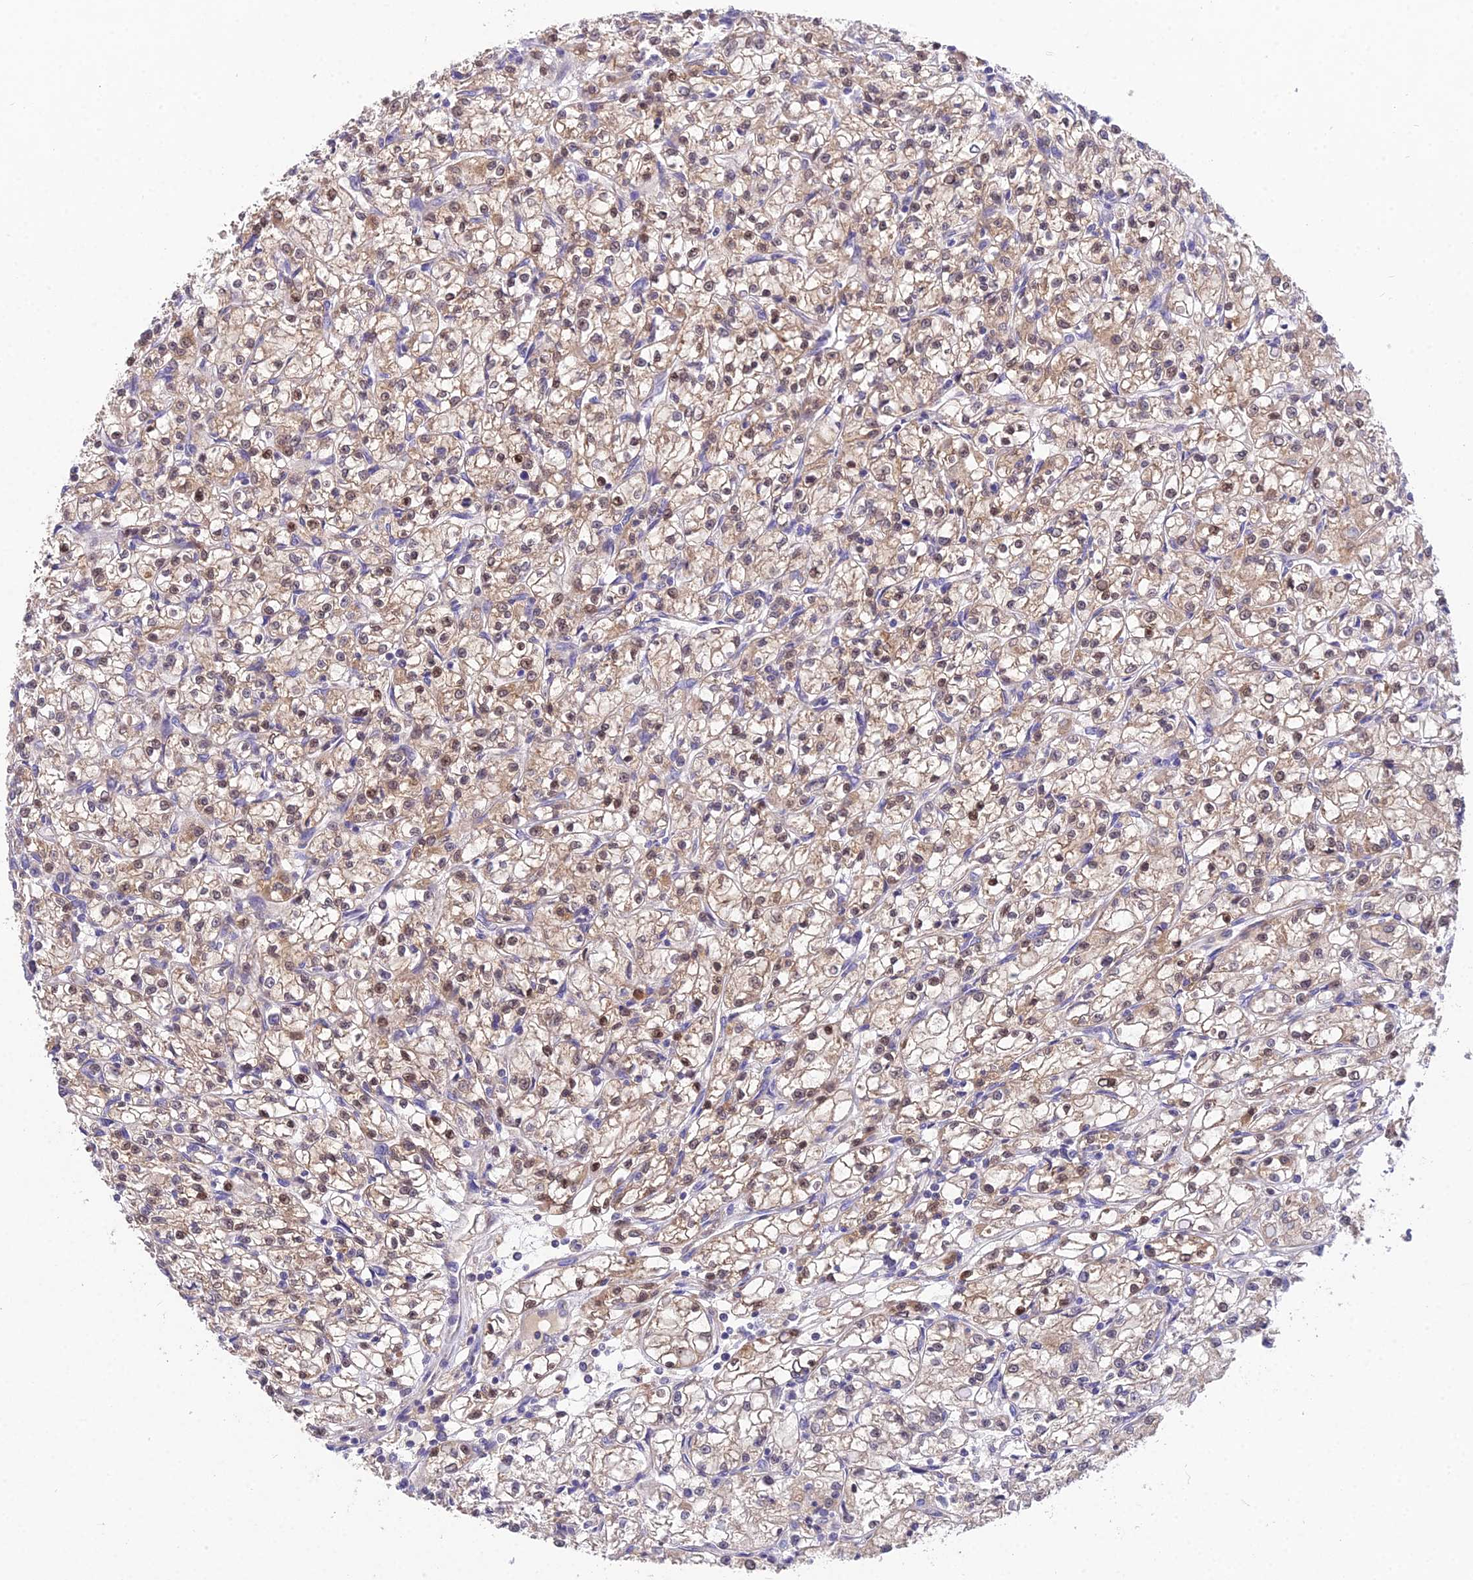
{"staining": {"intensity": "moderate", "quantity": ">75%", "location": "cytoplasmic/membranous,nuclear"}, "tissue": "renal cancer", "cell_type": "Tumor cells", "image_type": "cancer", "snomed": [{"axis": "morphology", "description": "Adenocarcinoma, NOS"}, {"axis": "topography", "description": "Kidney"}], "caption": "Tumor cells display medium levels of moderate cytoplasmic/membranous and nuclear positivity in approximately >75% of cells in renal cancer.", "gene": "PGK1", "patient": {"sex": "female", "age": 59}}